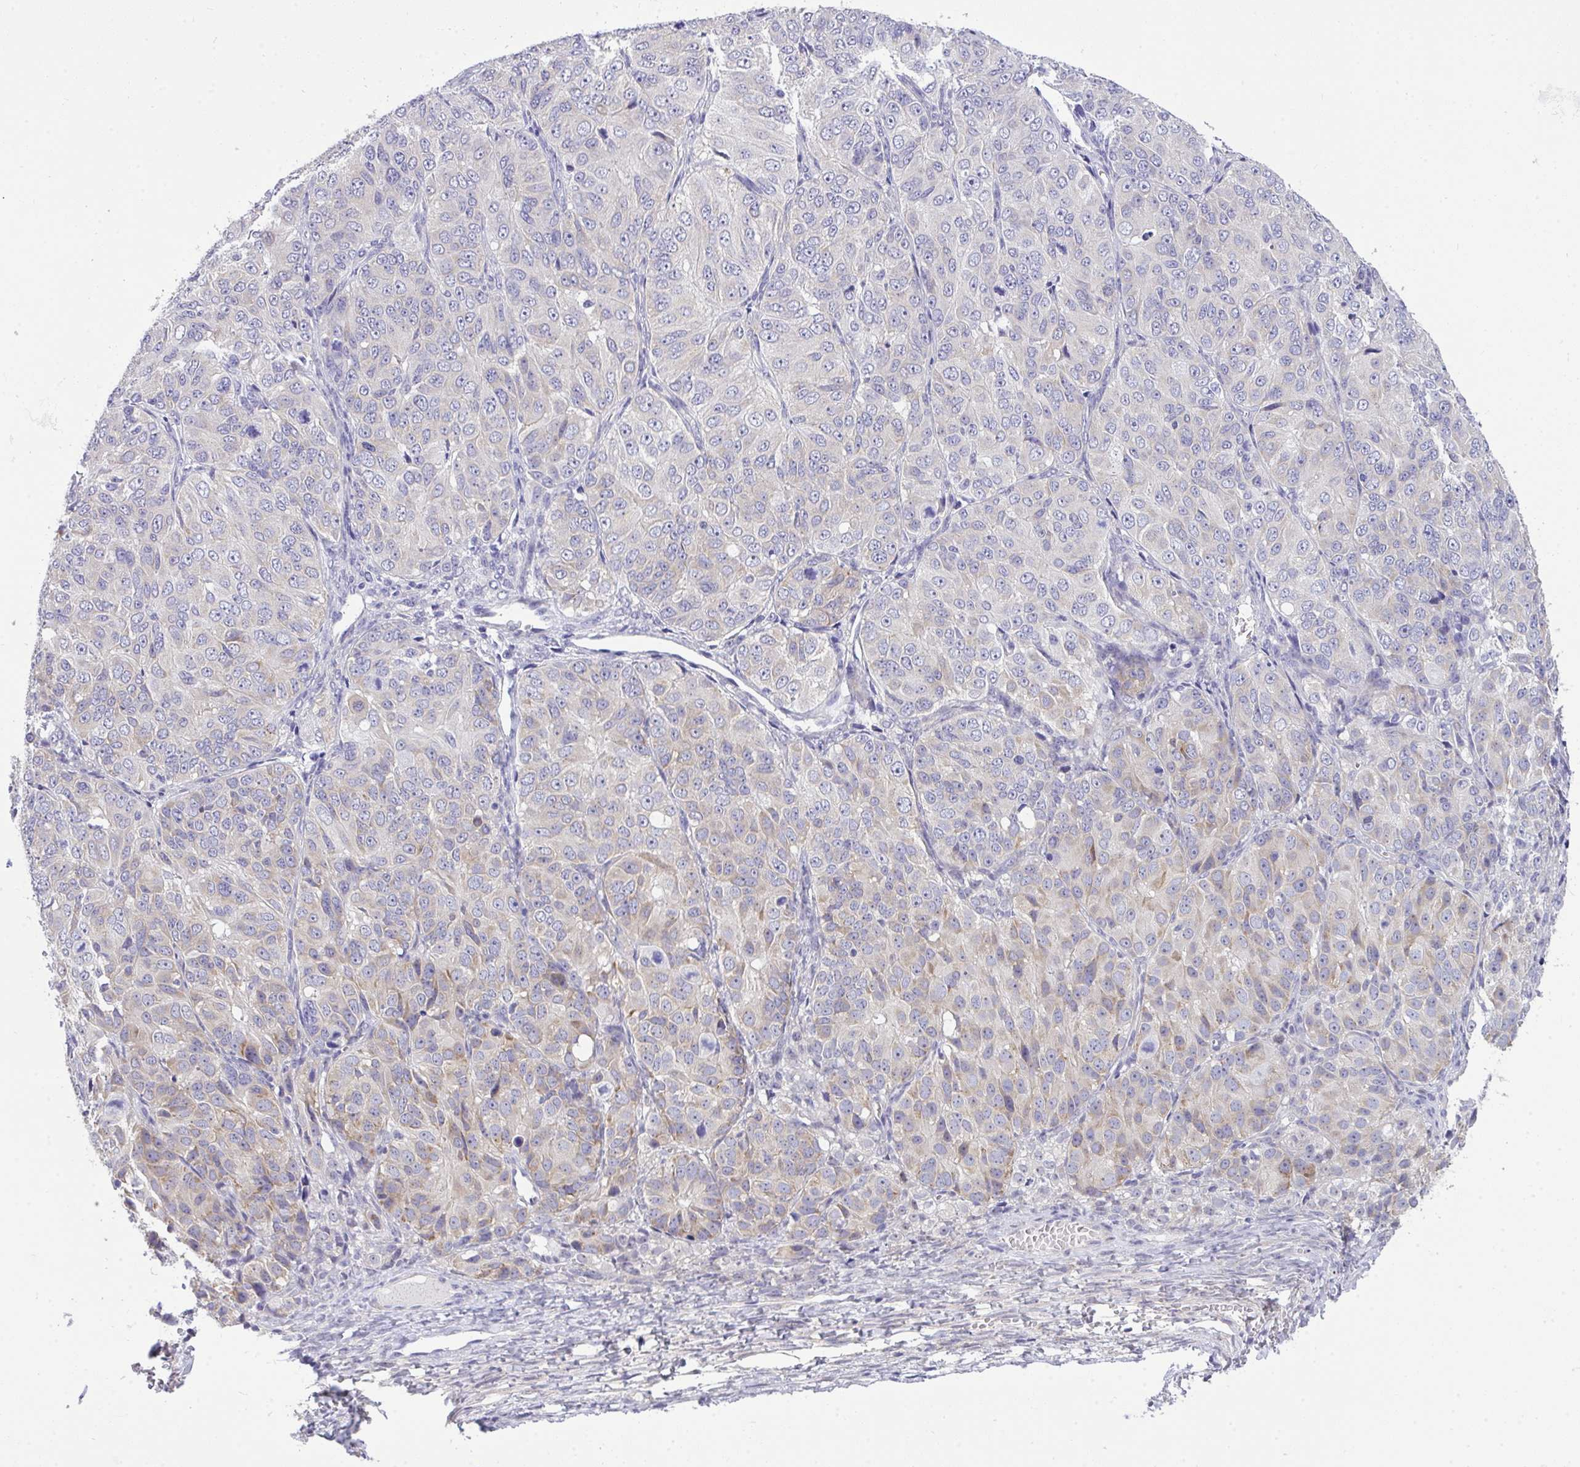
{"staining": {"intensity": "weak", "quantity": "<25%", "location": "cytoplasmic/membranous"}, "tissue": "ovarian cancer", "cell_type": "Tumor cells", "image_type": "cancer", "snomed": [{"axis": "morphology", "description": "Carcinoma, endometroid"}, {"axis": "topography", "description": "Ovary"}], "caption": "This is an IHC image of human endometroid carcinoma (ovarian). There is no expression in tumor cells.", "gene": "VGLL3", "patient": {"sex": "female", "age": 51}}